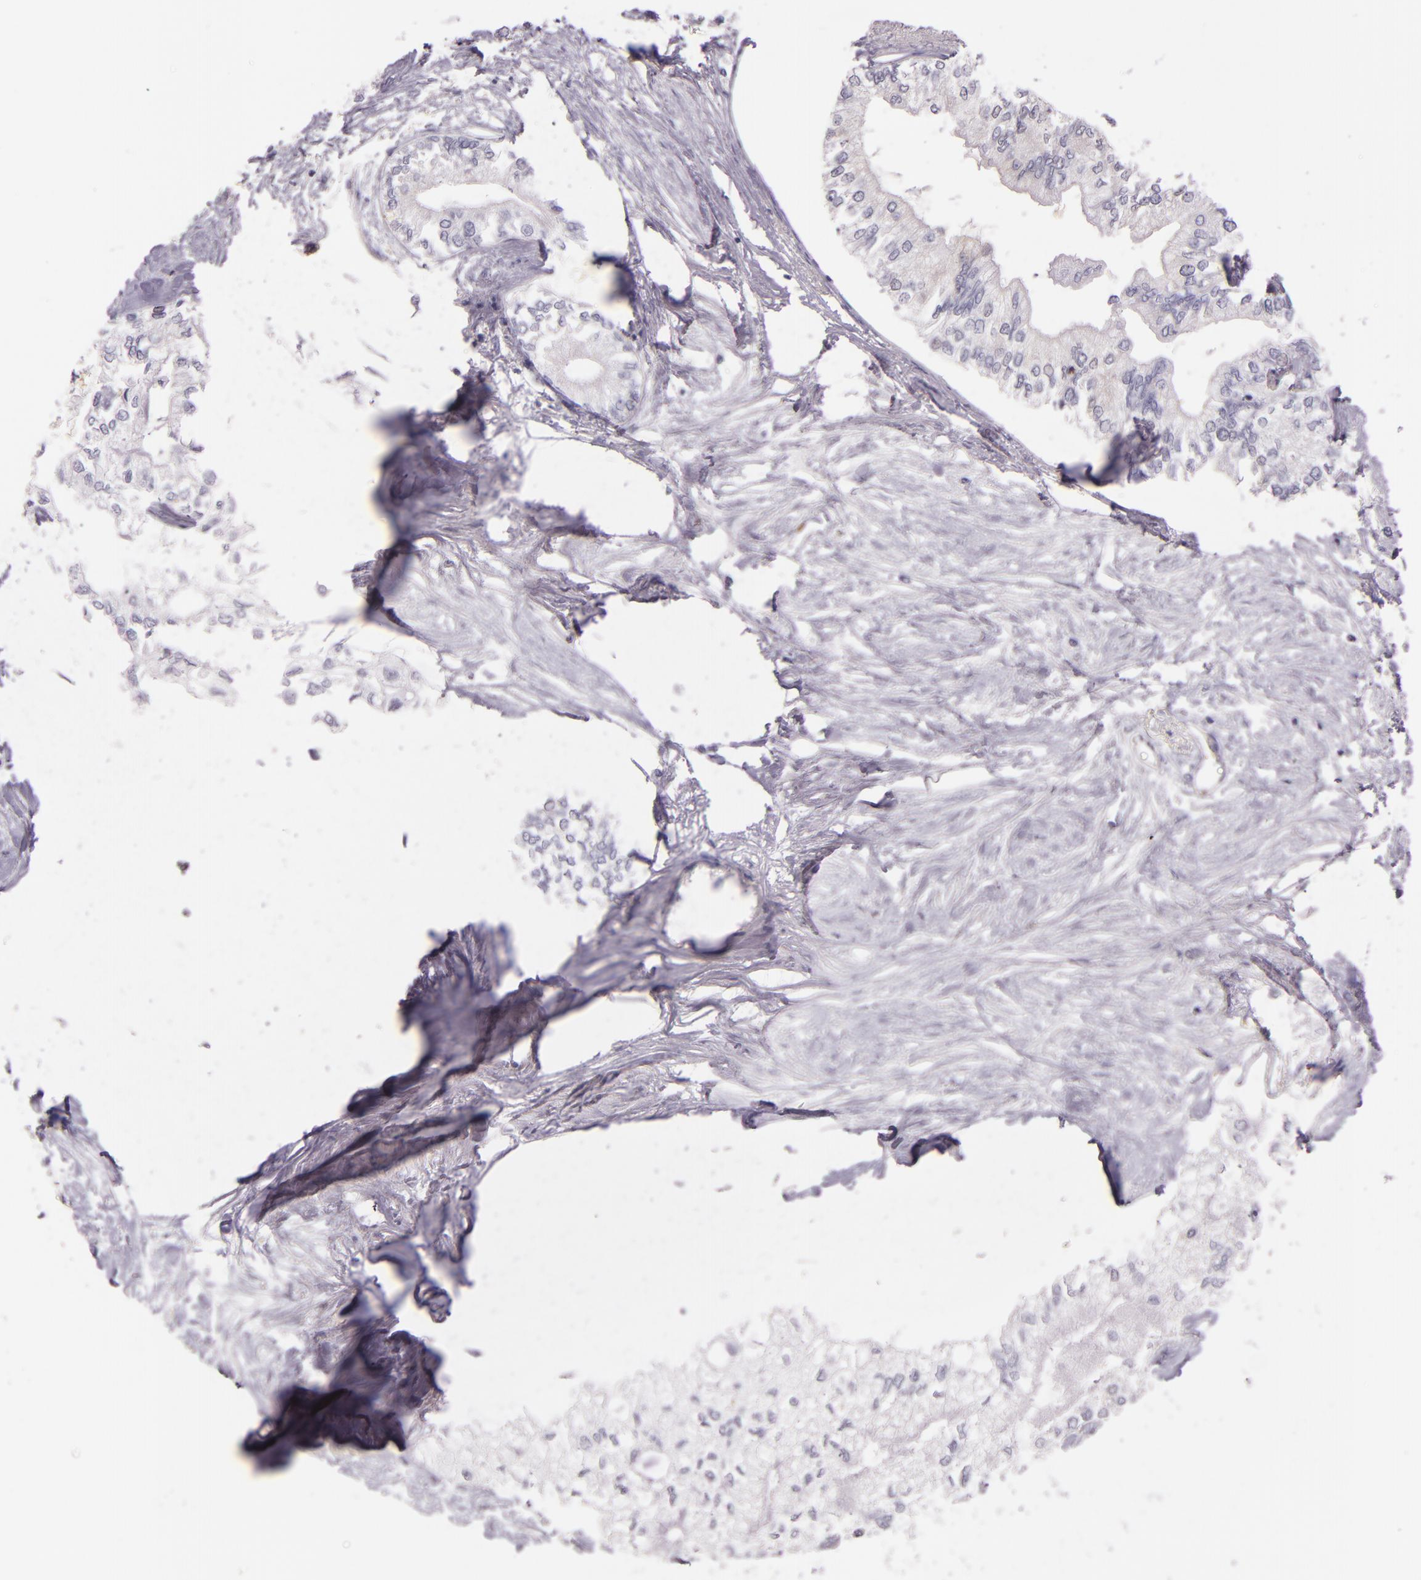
{"staining": {"intensity": "moderate", "quantity": "25%-75%", "location": "nuclear"}, "tissue": "pancreatic cancer", "cell_type": "Tumor cells", "image_type": "cancer", "snomed": [{"axis": "morphology", "description": "Adenocarcinoma, NOS"}, {"axis": "topography", "description": "Pancreas"}], "caption": "Immunohistochemistry staining of adenocarcinoma (pancreatic), which shows medium levels of moderate nuclear staining in approximately 25%-75% of tumor cells indicating moderate nuclear protein positivity. The staining was performed using DAB (3,3'-diaminobenzidine) (brown) for protein detection and nuclei were counterstained in hematoxylin (blue).", "gene": "HSPA8", "patient": {"sex": "male", "age": 79}}